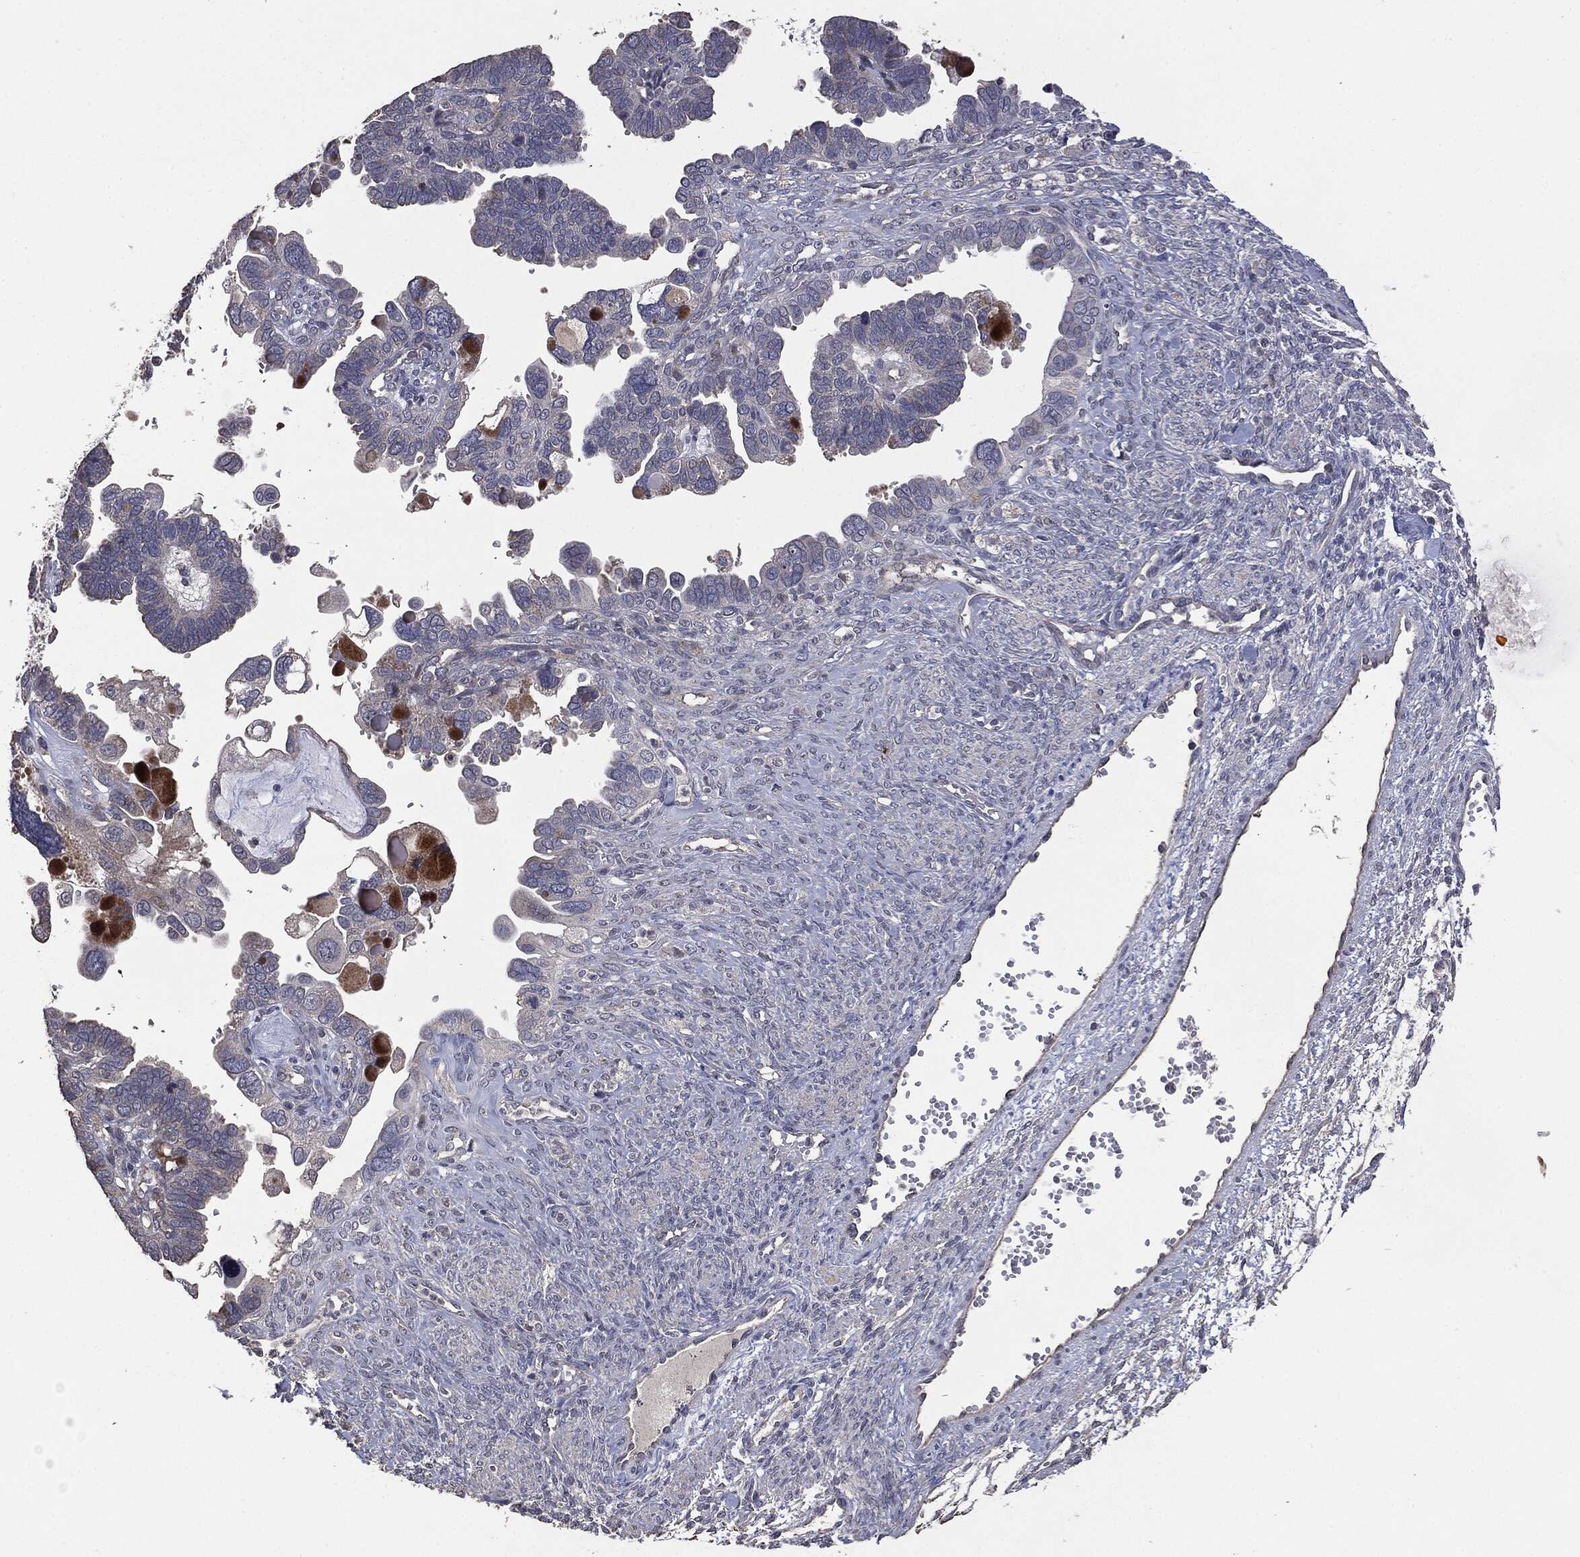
{"staining": {"intensity": "negative", "quantity": "none", "location": "none"}, "tissue": "ovarian cancer", "cell_type": "Tumor cells", "image_type": "cancer", "snomed": [{"axis": "morphology", "description": "Cystadenocarcinoma, serous, NOS"}, {"axis": "topography", "description": "Ovary"}], "caption": "Immunohistochemistry micrograph of human serous cystadenocarcinoma (ovarian) stained for a protein (brown), which demonstrates no staining in tumor cells.", "gene": "MTOR", "patient": {"sex": "female", "age": 51}}